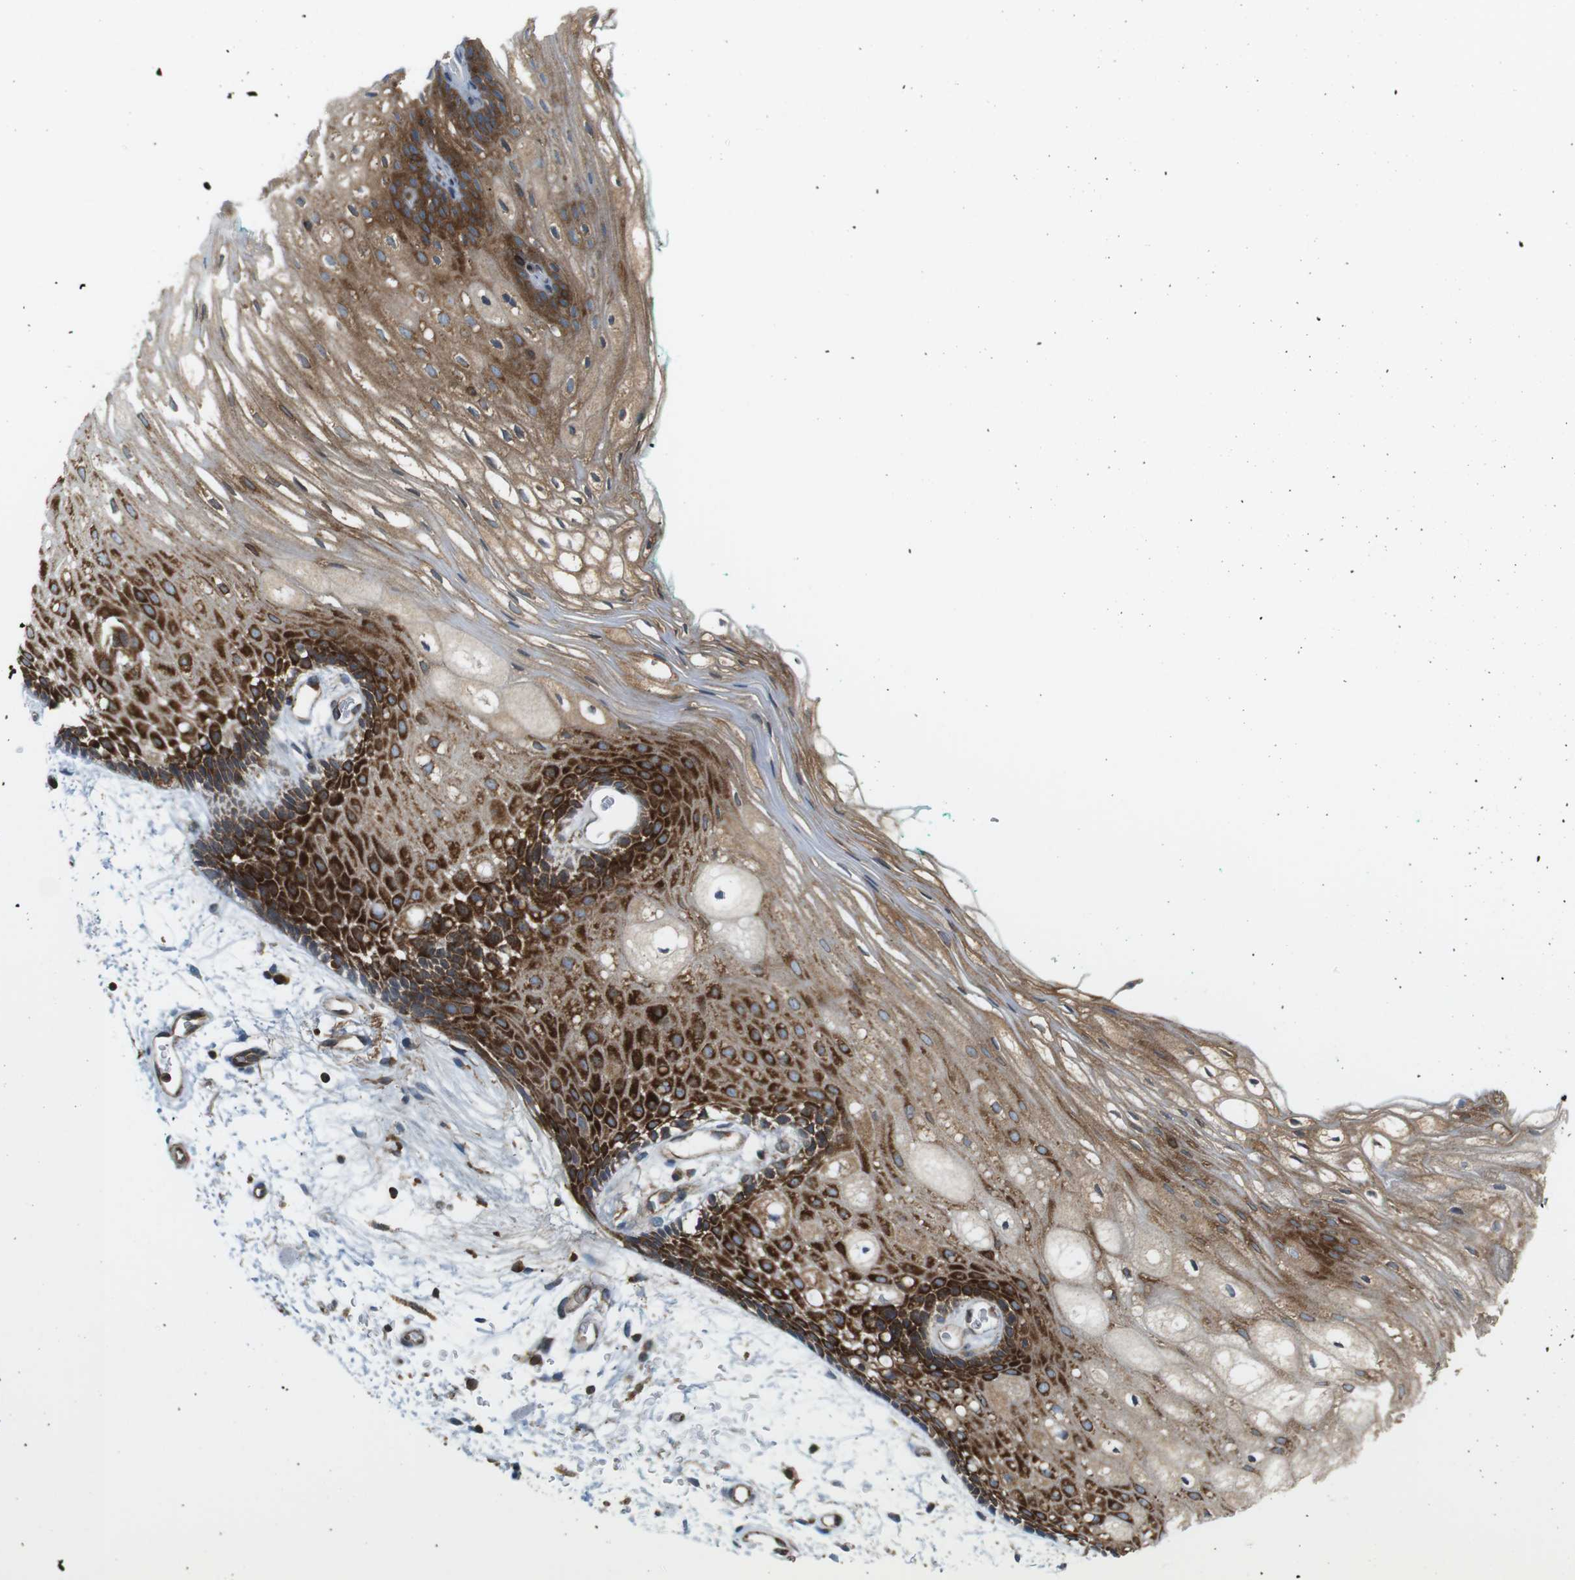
{"staining": {"intensity": "strong", "quantity": ">75%", "location": "cytoplasmic/membranous"}, "tissue": "oral mucosa", "cell_type": "Squamous epithelial cells", "image_type": "normal", "snomed": [{"axis": "morphology", "description": "Normal tissue, NOS"}, {"axis": "topography", "description": "Skeletal muscle"}, {"axis": "topography", "description": "Oral tissue"}, {"axis": "topography", "description": "Peripheral nerve tissue"}], "caption": "Strong cytoplasmic/membranous staining for a protein is appreciated in approximately >75% of squamous epithelial cells of normal oral mucosa using IHC.", "gene": "FLII", "patient": {"sex": "female", "age": 84}}